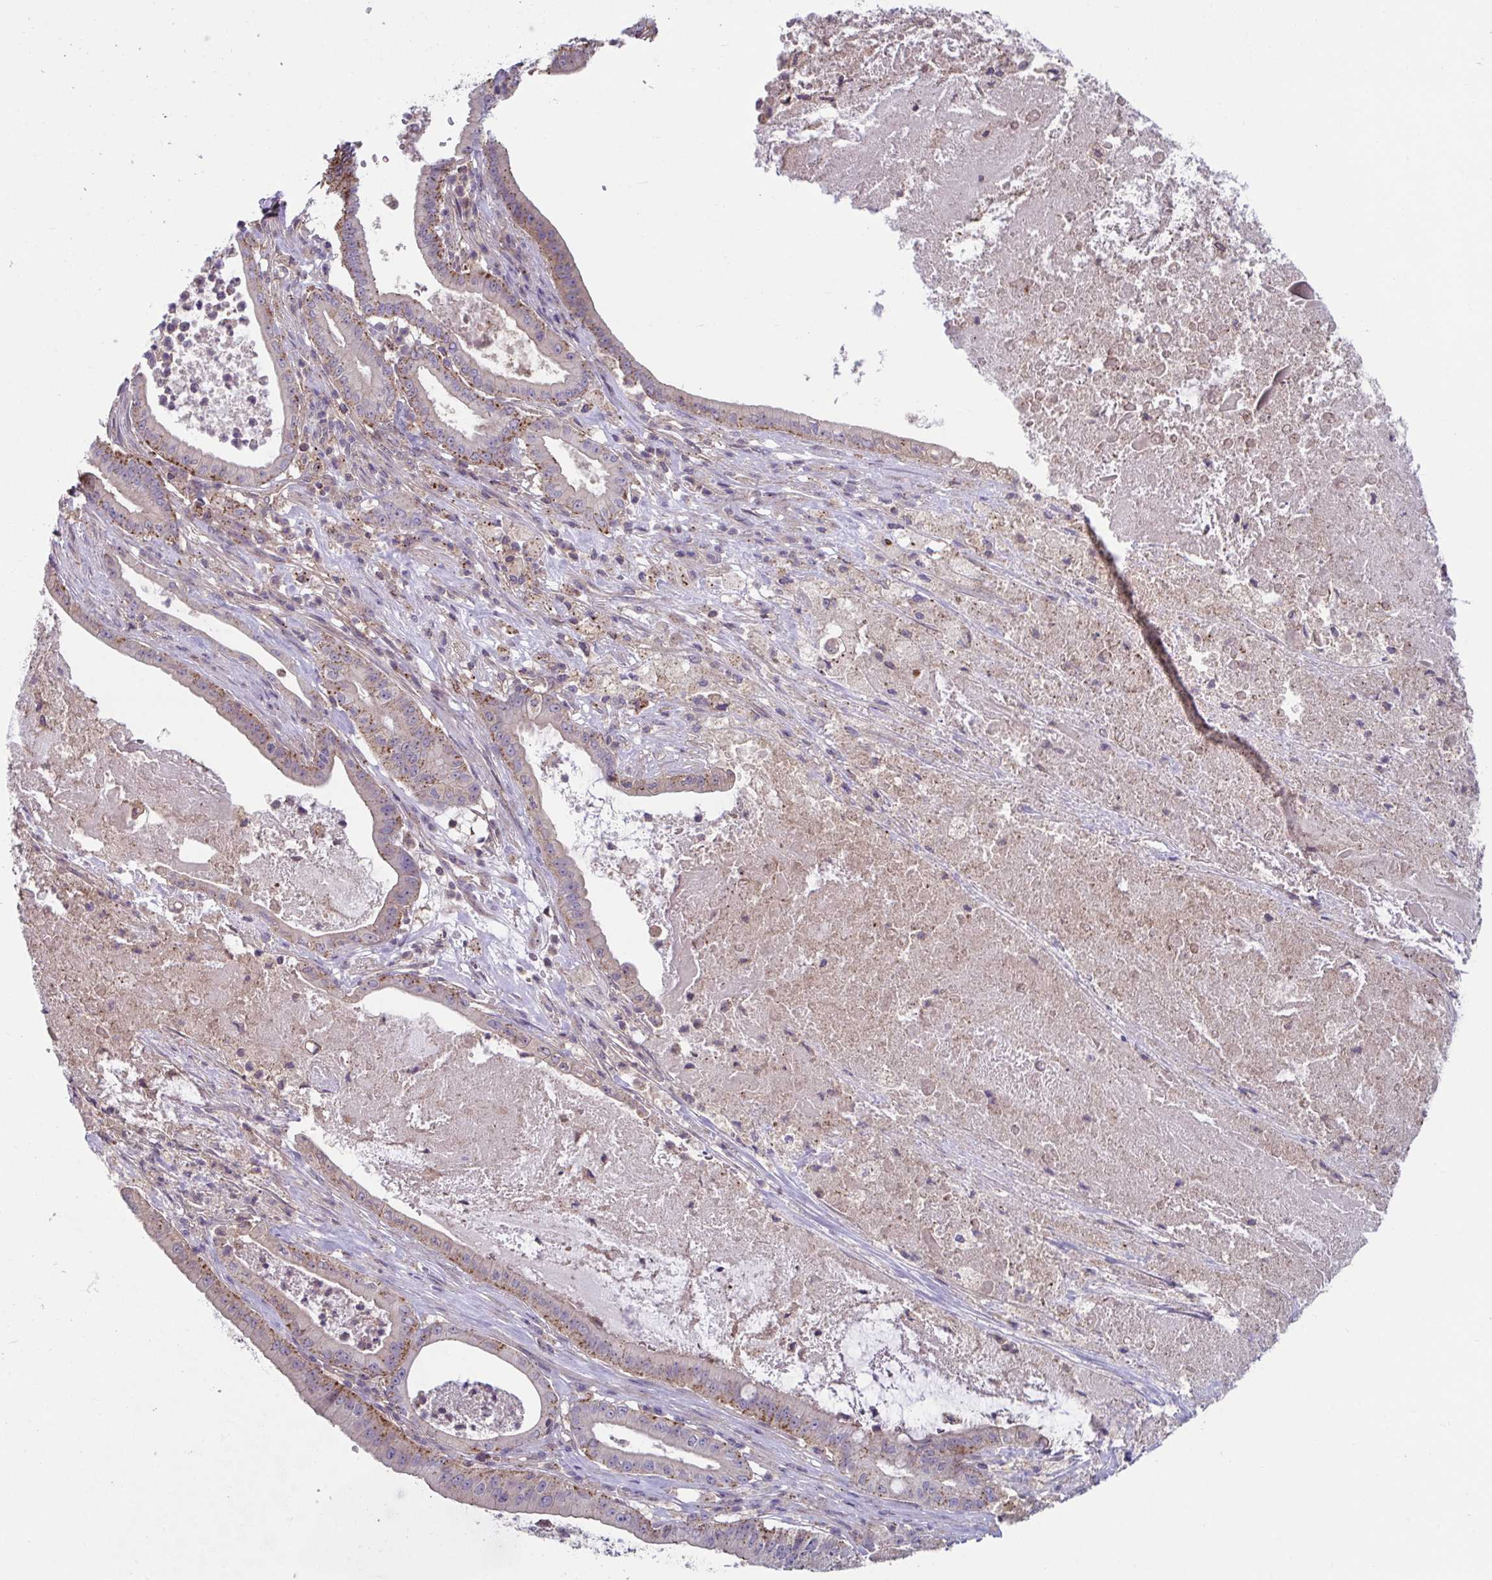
{"staining": {"intensity": "moderate", "quantity": ">75%", "location": "cytoplasmic/membranous"}, "tissue": "pancreatic cancer", "cell_type": "Tumor cells", "image_type": "cancer", "snomed": [{"axis": "morphology", "description": "Adenocarcinoma, NOS"}, {"axis": "topography", "description": "Pancreas"}], "caption": "Human pancreatic cancer stained for a protein (brown) displays moderate cytoplasmic/membranous positive expression in about >75% of tumor cells.", "gene": "IST1", "patient": {"sex": "male", "age": 71}}